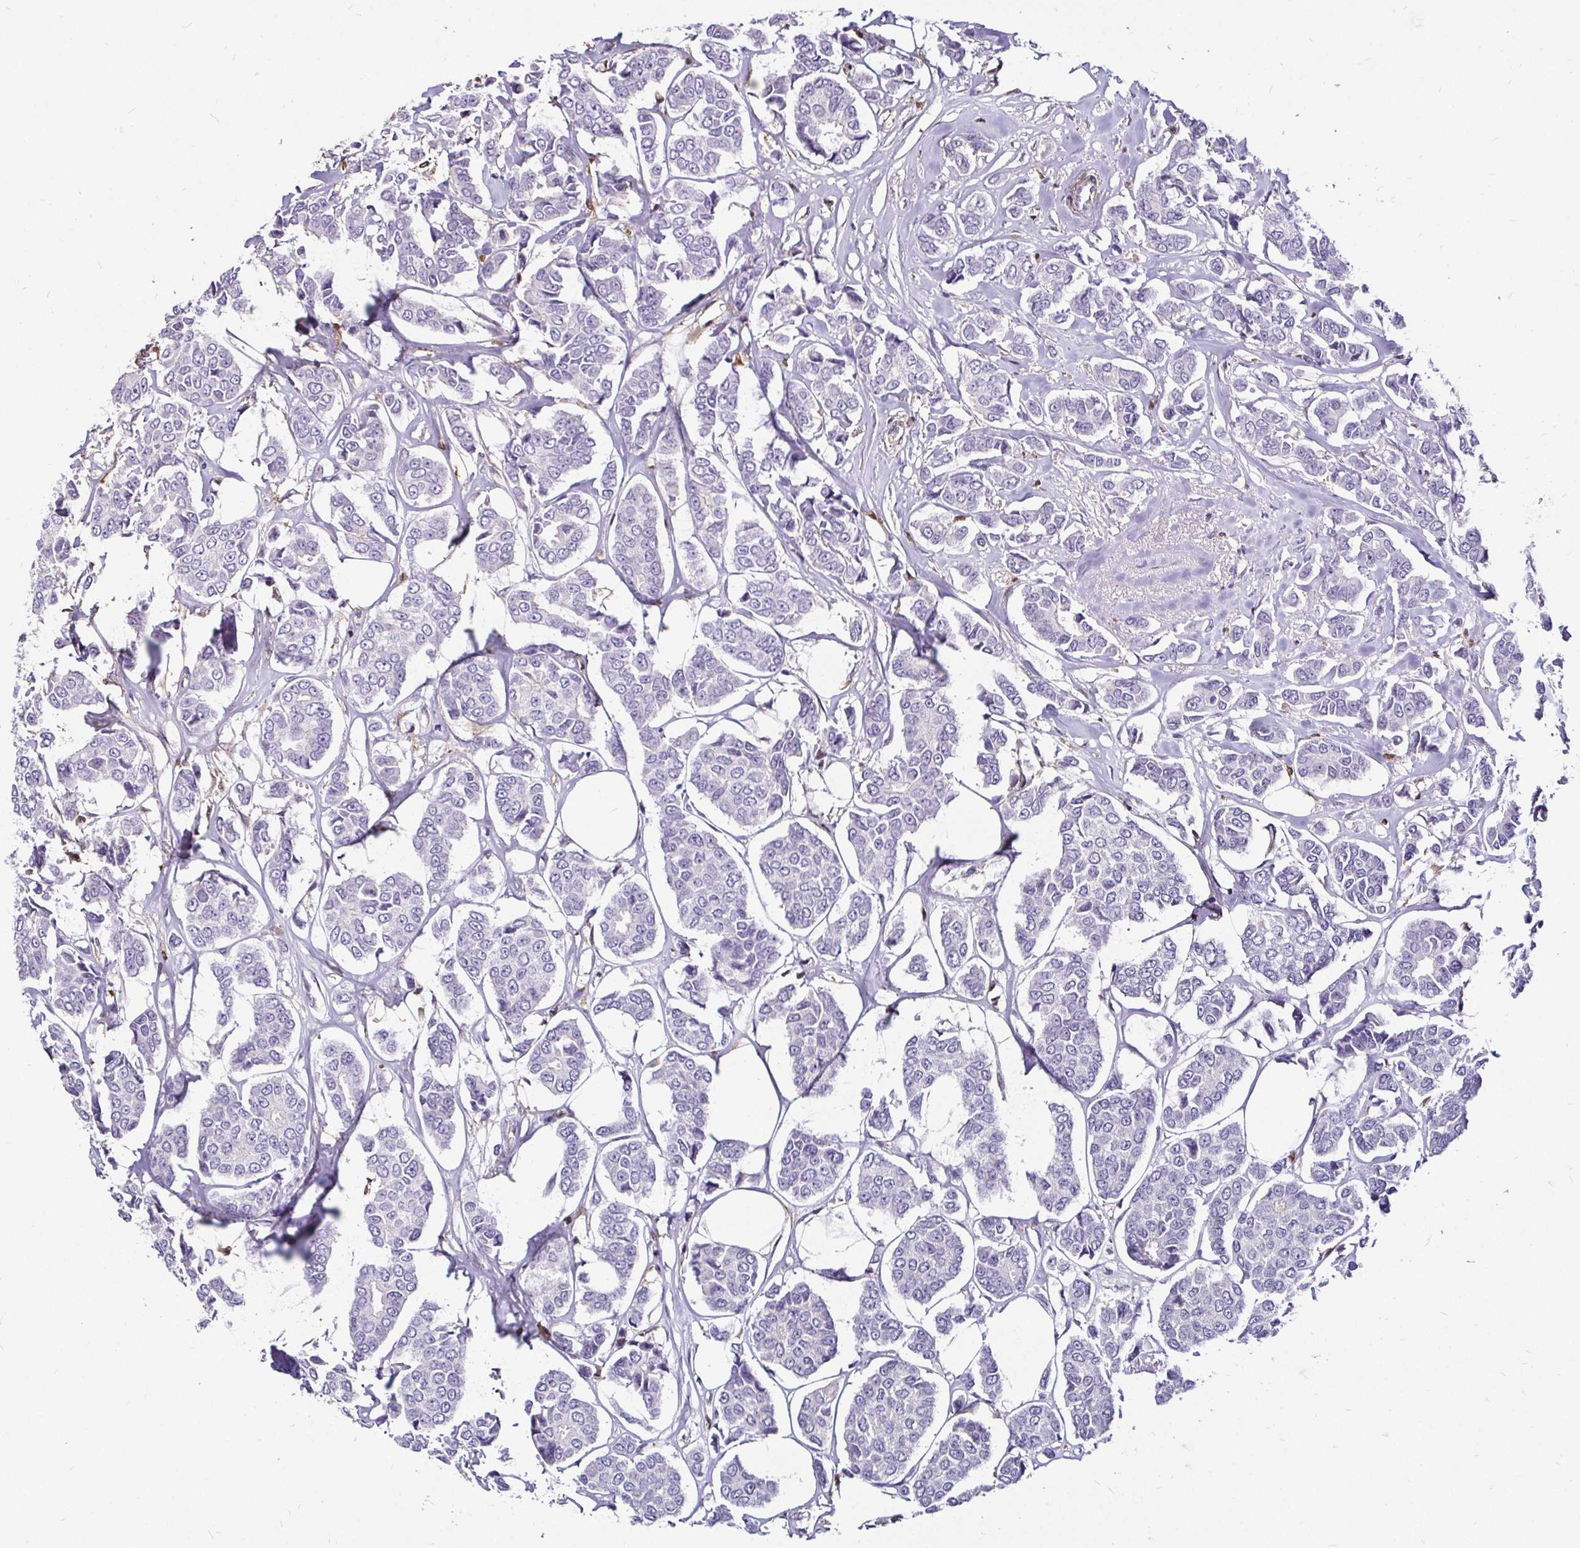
{"staining": {"intensity": "negative", "quantity": "none", "location": "none"}, "tissue": "breast cancer", "cell_type": "Tumor cells", "image_type": "cancer", "snomed": [{"axis": "morphology", "description": "Duct carcinoma"}, {"axis": "topography", "description": "Breast"}], "caption": "A photomicrograph of human breast cancer (intraductal carcinoma) is negative for staining in tumor cells. (DAB (3,3'-diaminobenzidine) immunohistochemistry (IHC) visualized using brightfield microscopy, high magnification).", "gene": "ZFP1", "patient": {"sex": "female", "age": 94}}